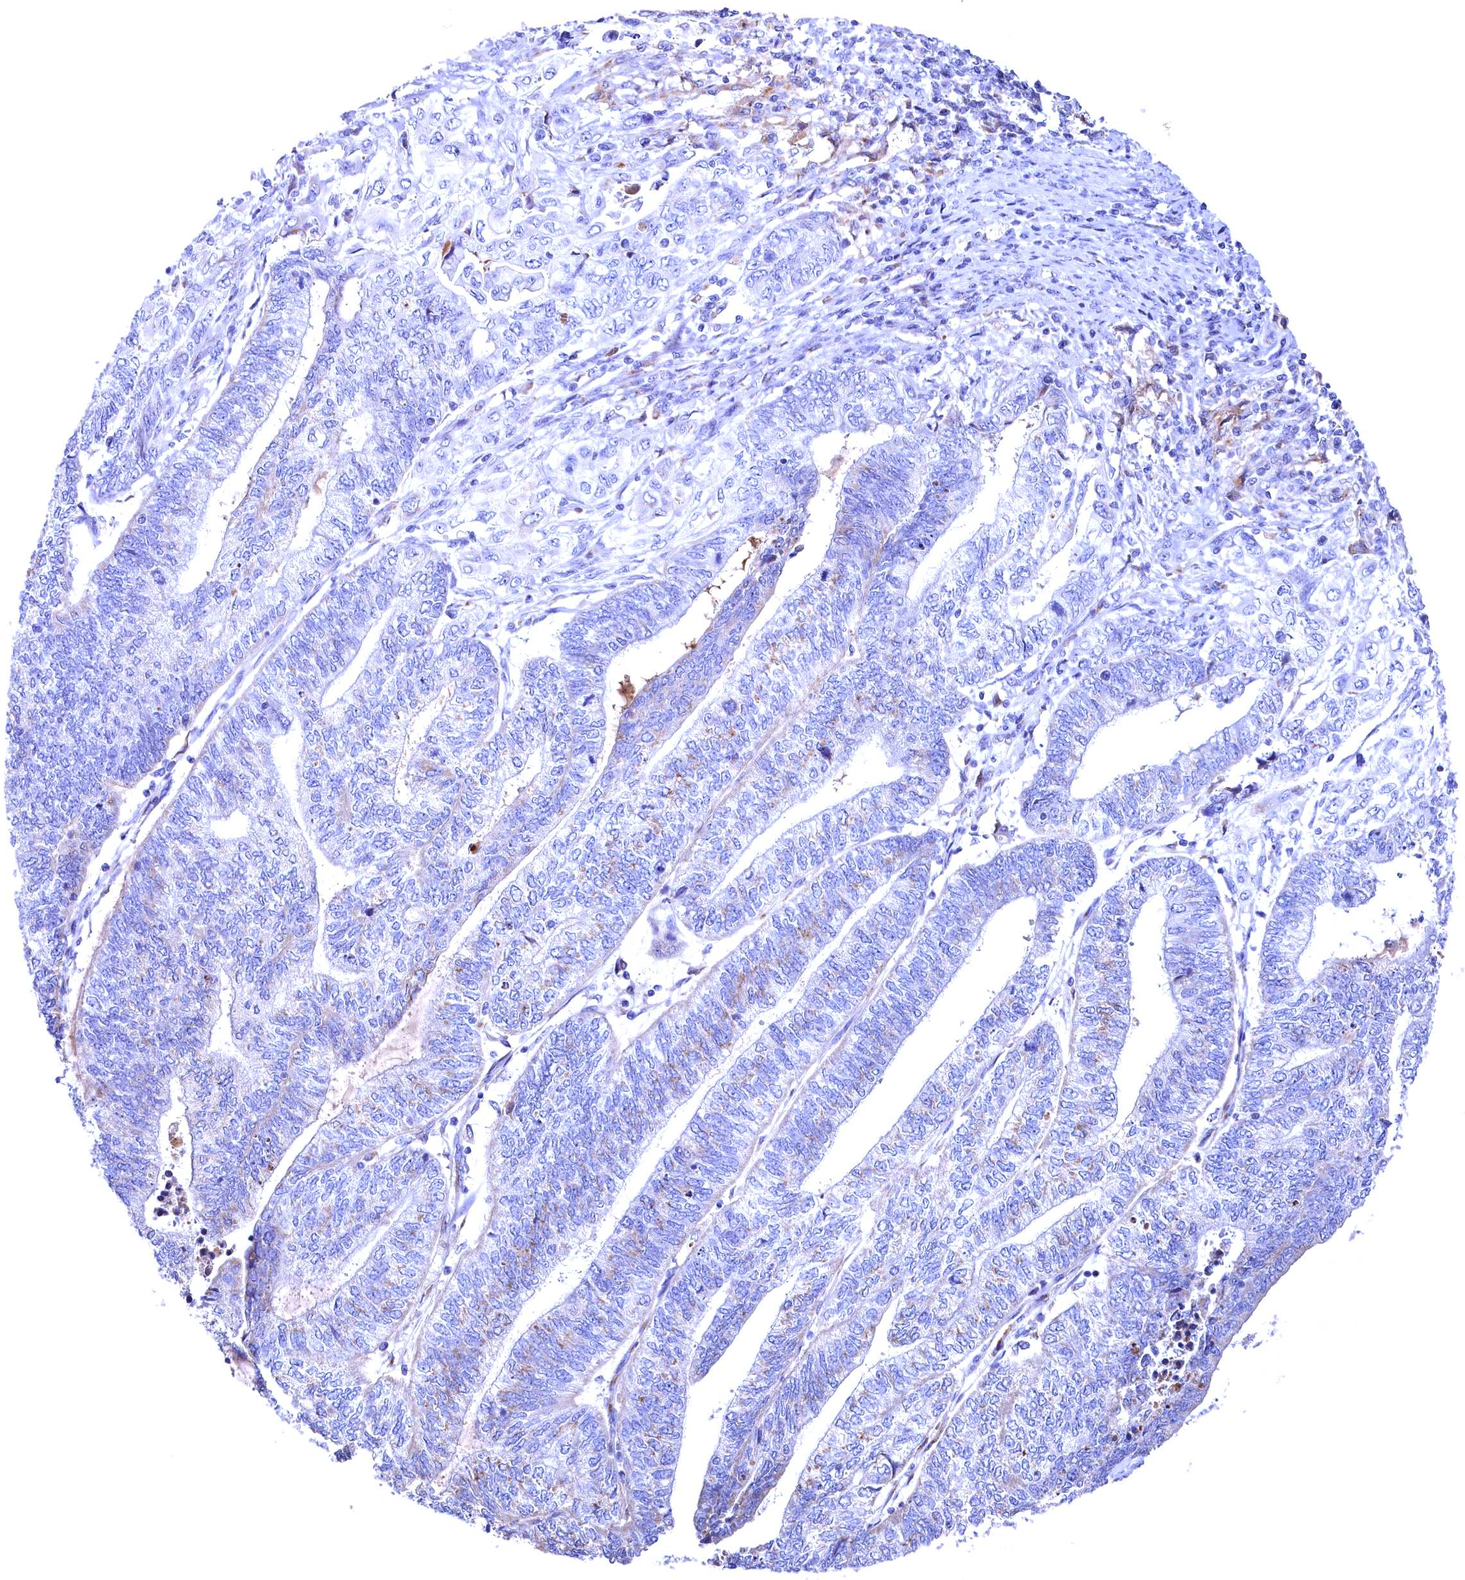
{"staining": {"intensity": "negative", "quantity": "none", "location": "none"}, "tissue": "endometrial cancer", "cell_type": "Tumor cells", "image_type": "cancer", "snomed": [{"axis": "morphology", "description": "Adenocarcinoma, NOS"}, {"axis": "topography", "description": "Uterus"}, {"axis": "topography", "description": "Endometrium"}], "caption": "Protein analysis of endometrial cancer displays no significant staining in tumor cells.", "gene": "GPR108", "patient": {"sex": "female", "age": 70}}